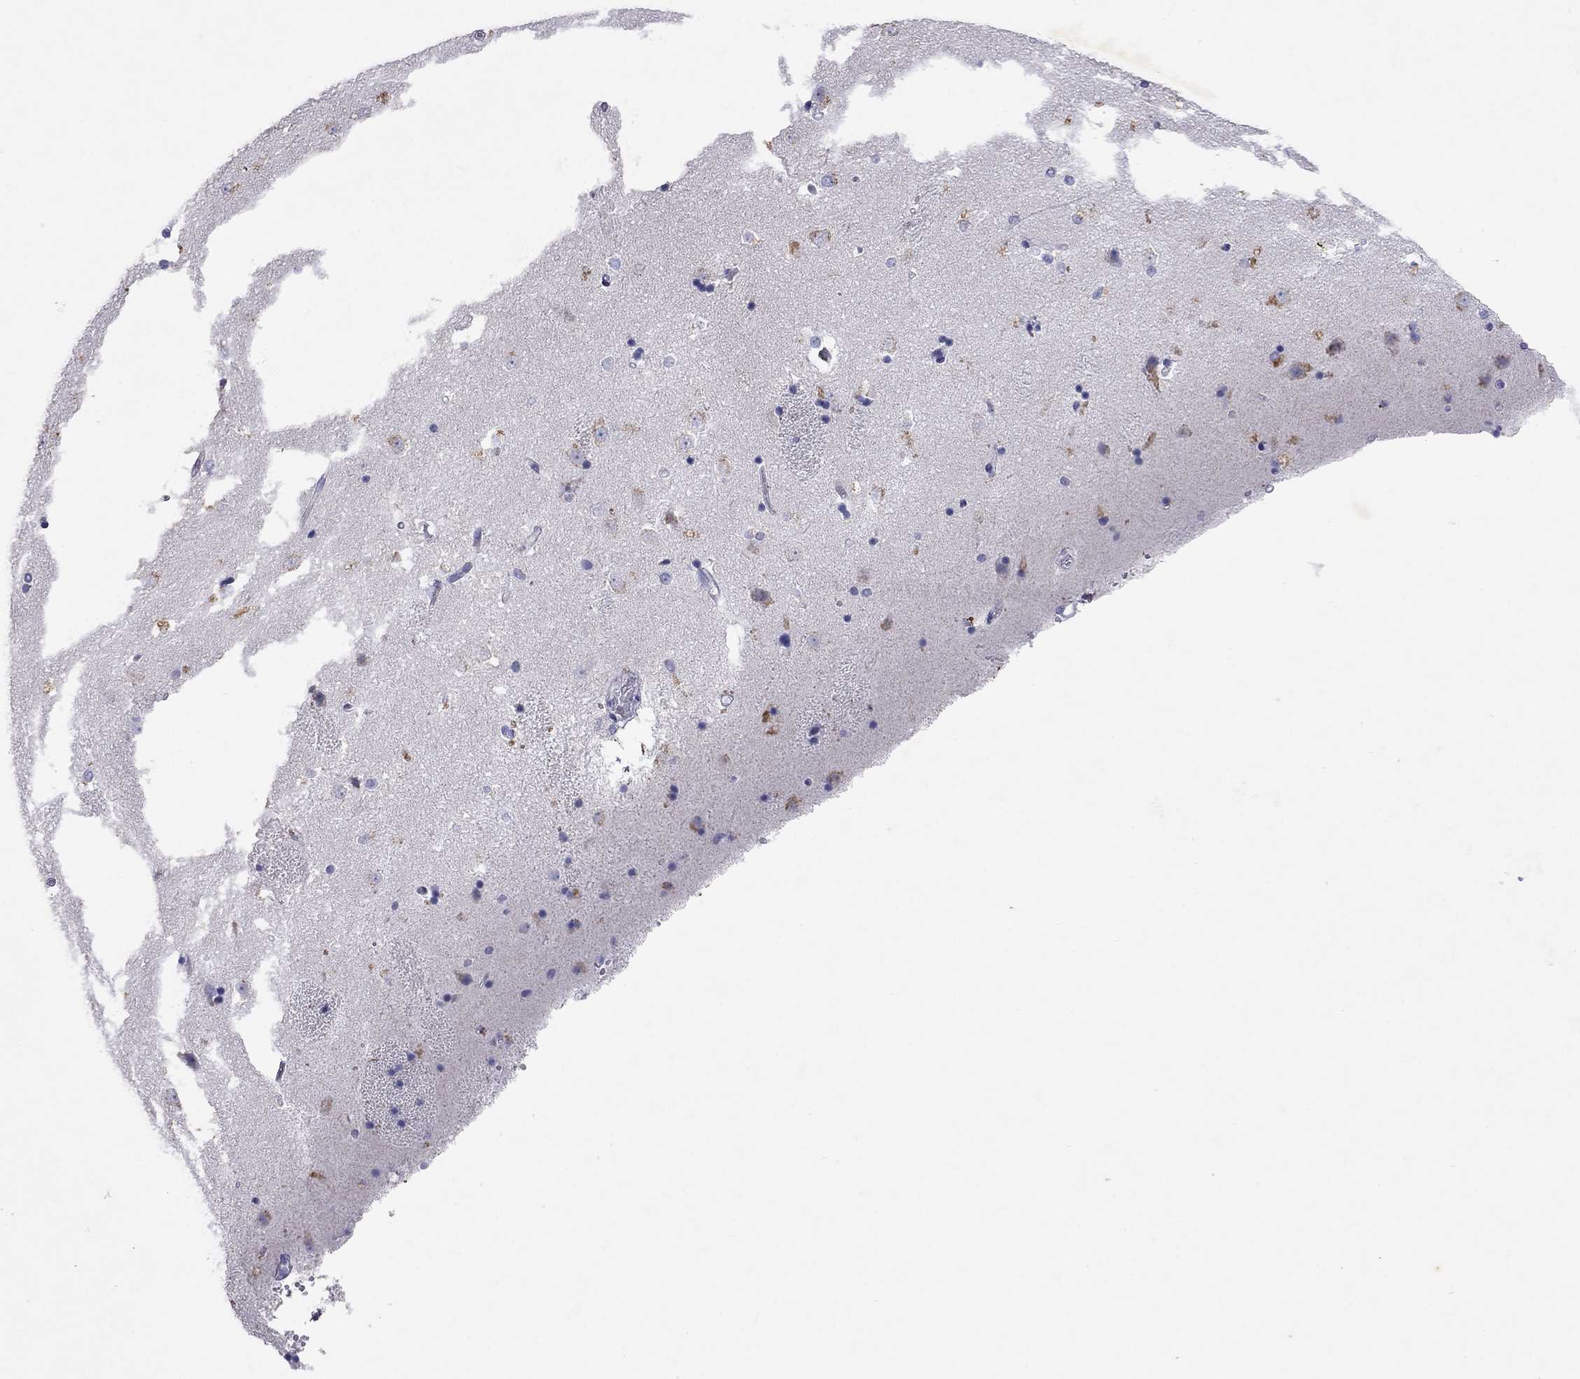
{"staining": {"intensity": "negative", "quantity": "none", "location": "none"}, "tissue": "caudate", "cell_type": "Glial cells", "image_type": "normal", "snomed": [{"axis": "morphology", "description": "Normal tissue, NOS"}, {"axis": "topography", "description": "Lateral ventricle wall"}], "caption": "This is an immunohistochemistry (IHC) histopathology image of benign caudate. There is no staining in glial cells.", "gene": "ARMC12", "patient": {"sex": "male", "age": 51}}